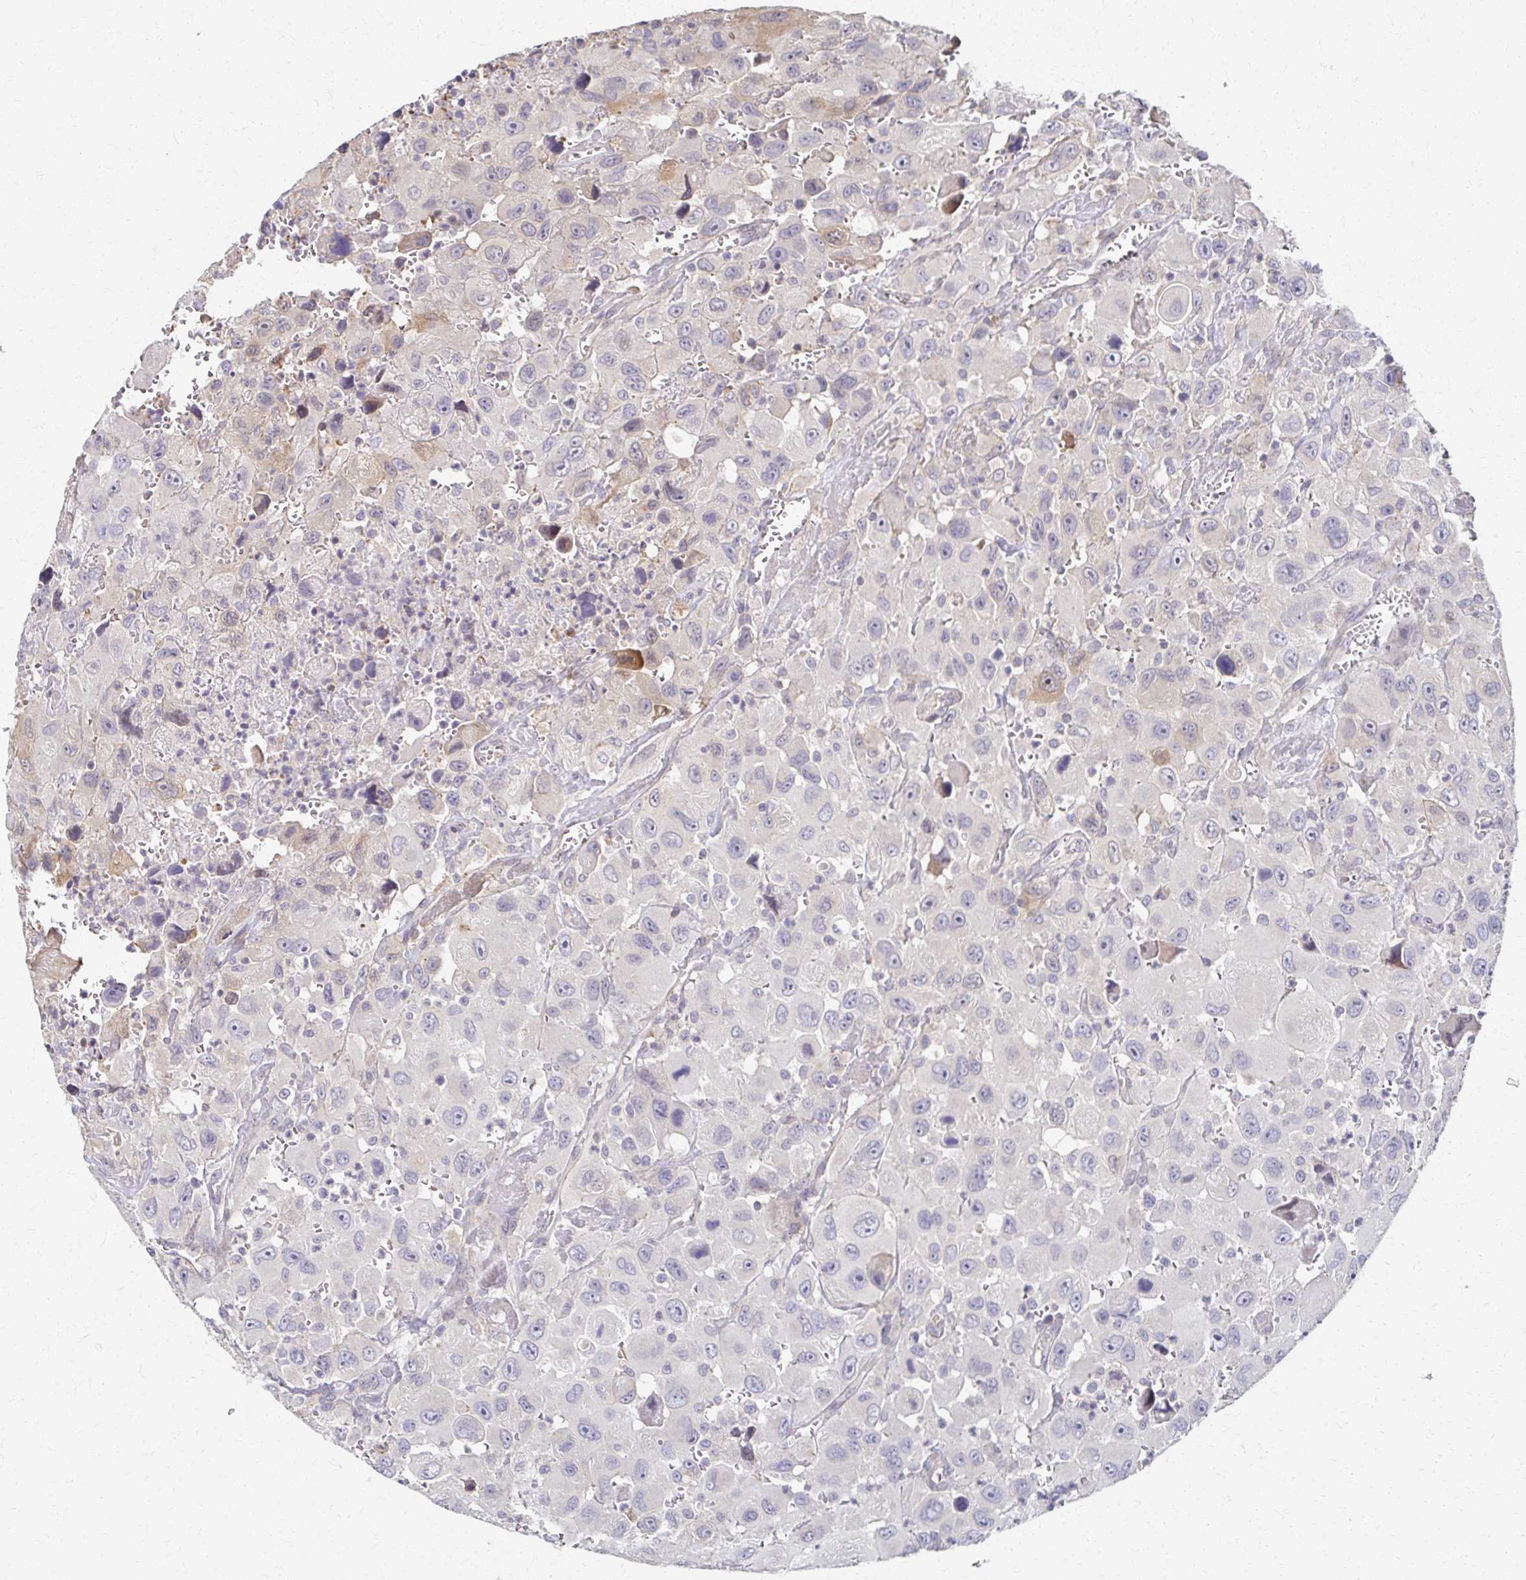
{"staining": {"intensity": "negative", "quantity": "none", "location": "none"}, "tissue": "head and neck cancer", "cell_type": "Tumor cells", "image_type": "cancer", "snomed": [{"axis": "morphology", "description": "Squamous cell carcinoma, NOS"}, {"axis": "morphology", "description": "Squamous cell carcinoma, metastatic, NOS"}, {"axis": "topography", "description": "Oral tissue"}, {"axis": "topography", "description": "Head-Neck"}], "caption": "There is no significant expression in tumor cells of head and neck cancer (squamous cell carcinoma).", "gene": "EOLA2", "patient": {"sex": "female", "age": 85}}